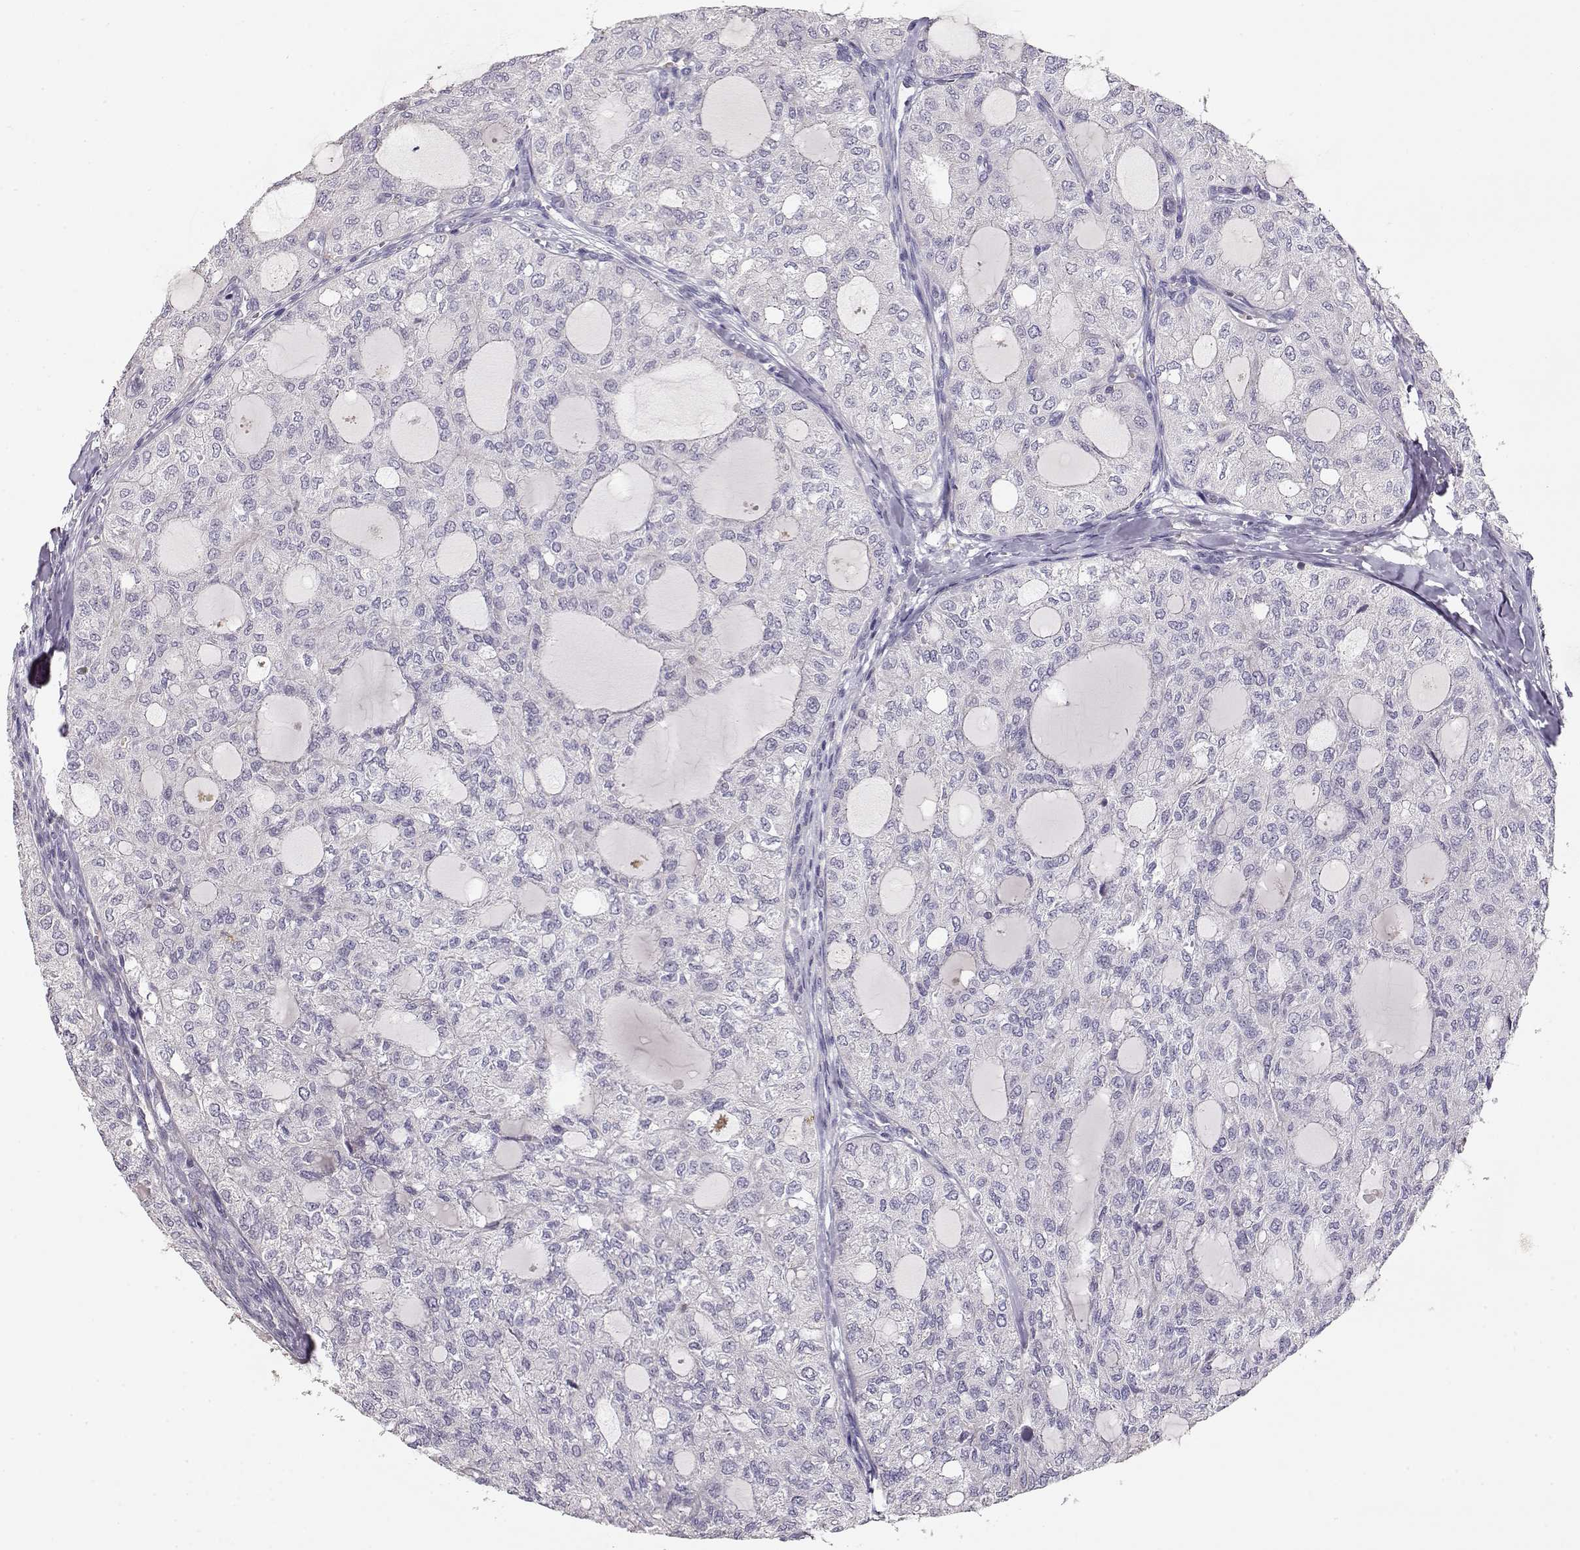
{"staining": {"intensity": "negative", "quantity": "none", "location": "none"}, "tissue": "thyroid cancer", "cell_type": "Tumor cells", "image_type": "cancer", "snomed": [{"axis": "morphology", "description": "Follicular adenoma carcinoma, NOS"}, {"axis": "topography", "description": "Thyroid gland"}], "caption": "Immunohistochemistry of follicular adenoma carcinoma (thyroid) displays no positivity in tumor cells.", "gene": "VAV1", "patient": {"sex": "male", "age": 75}}